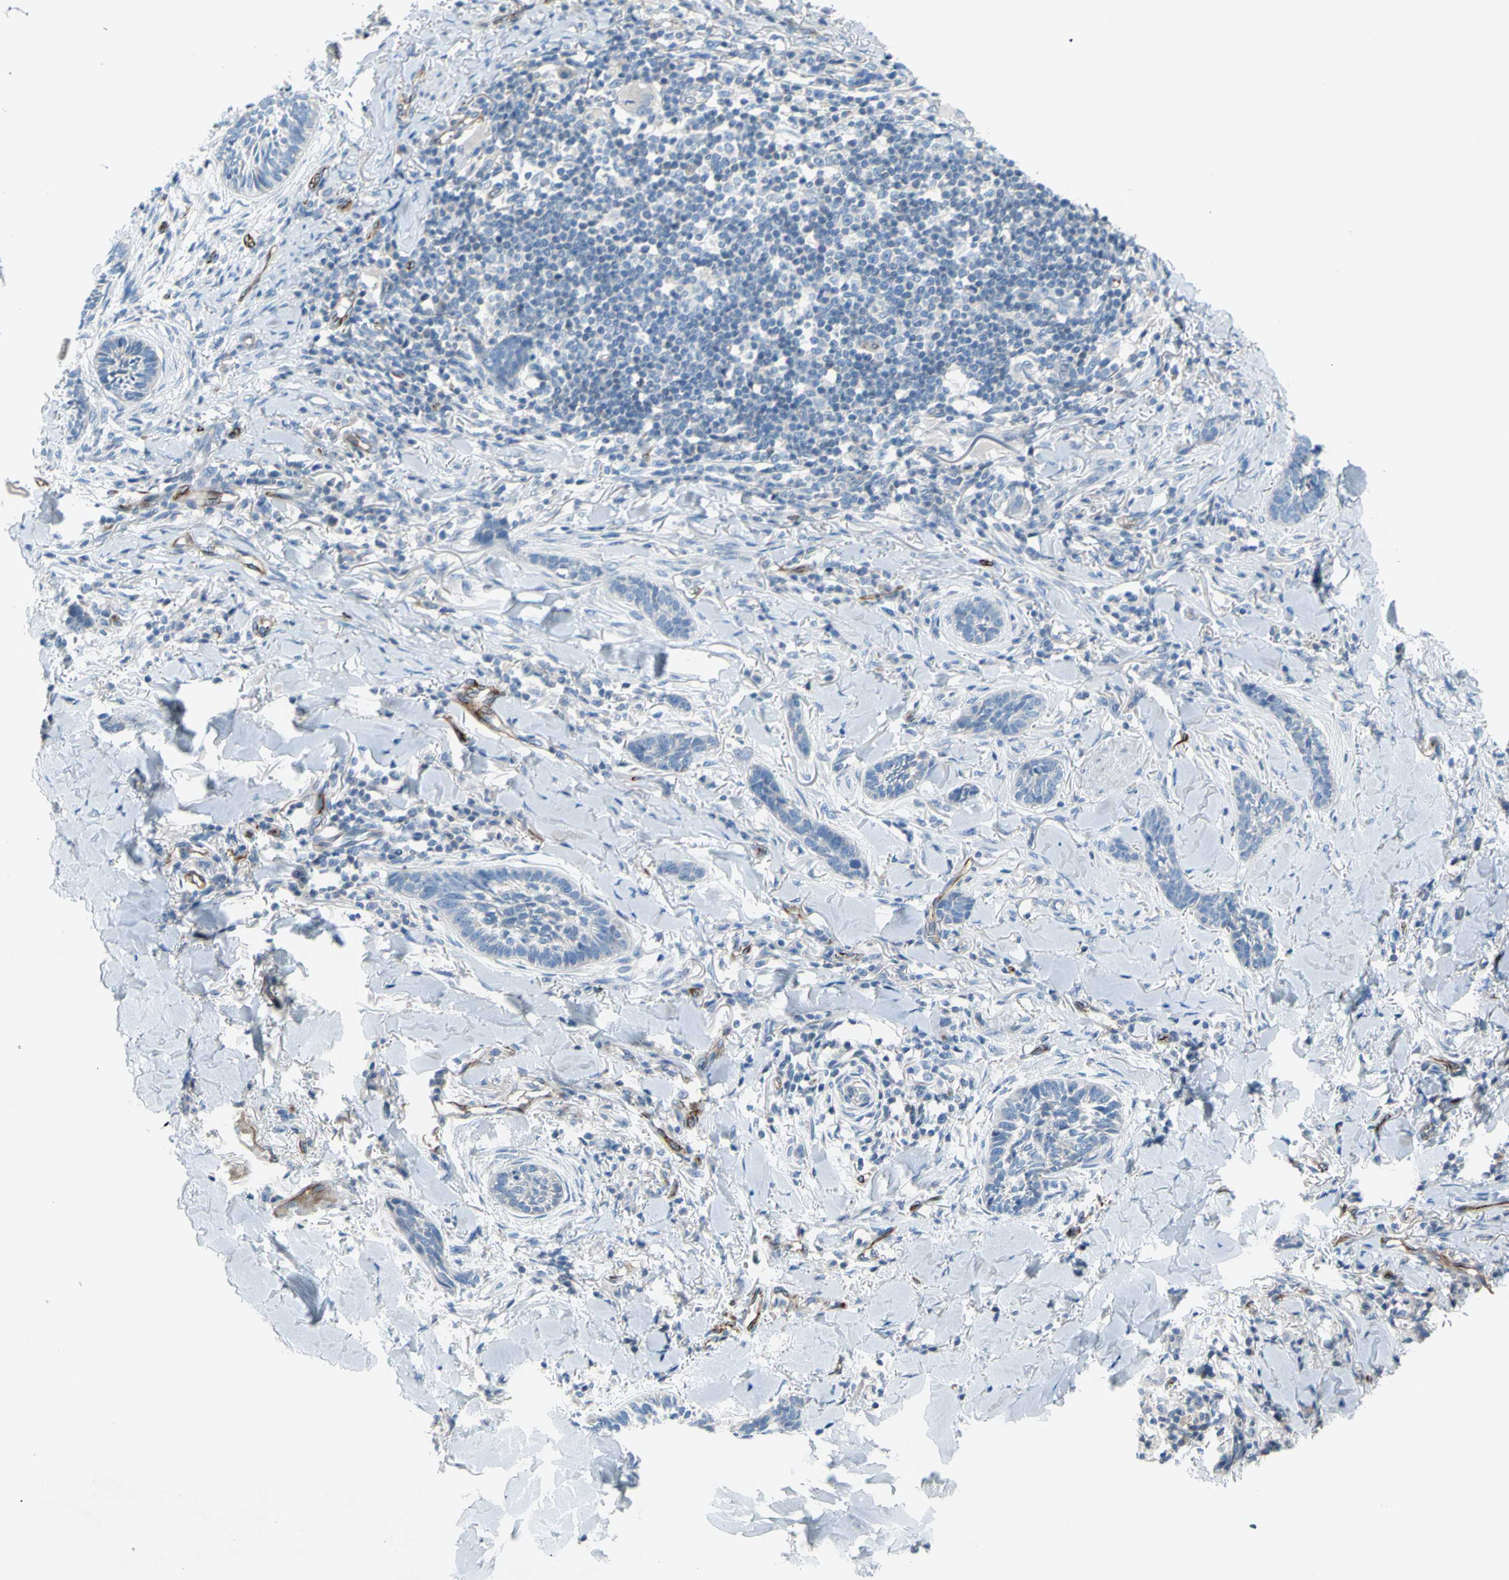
{"staining": {"intensity": "negative", "quantity": "none", "location": "none"}, "tissue": "skin cancer", "cell_type": "Tumor cells", "image_type": "cancer", "snomed": [{"axis": "morphology", "description": "Papilloma, NOS"}, {"axis": "morphology", "description": "Basal cell carcinoma"}, {"axis": "topography", "description": "Skin"}], "caption": "Immunohistochemistry (IHC) micrograph of neoplastic tissue: human skin basal cell carcinoma stained with DAB (3,3'-diaminobenzidine) displays no significant protein staining in tumor cells. (Immunohistochemistry, brightfield microscopy, high magnification).", "gene": "PRRG2", "patient": {"sex": "male", "age": 87}}